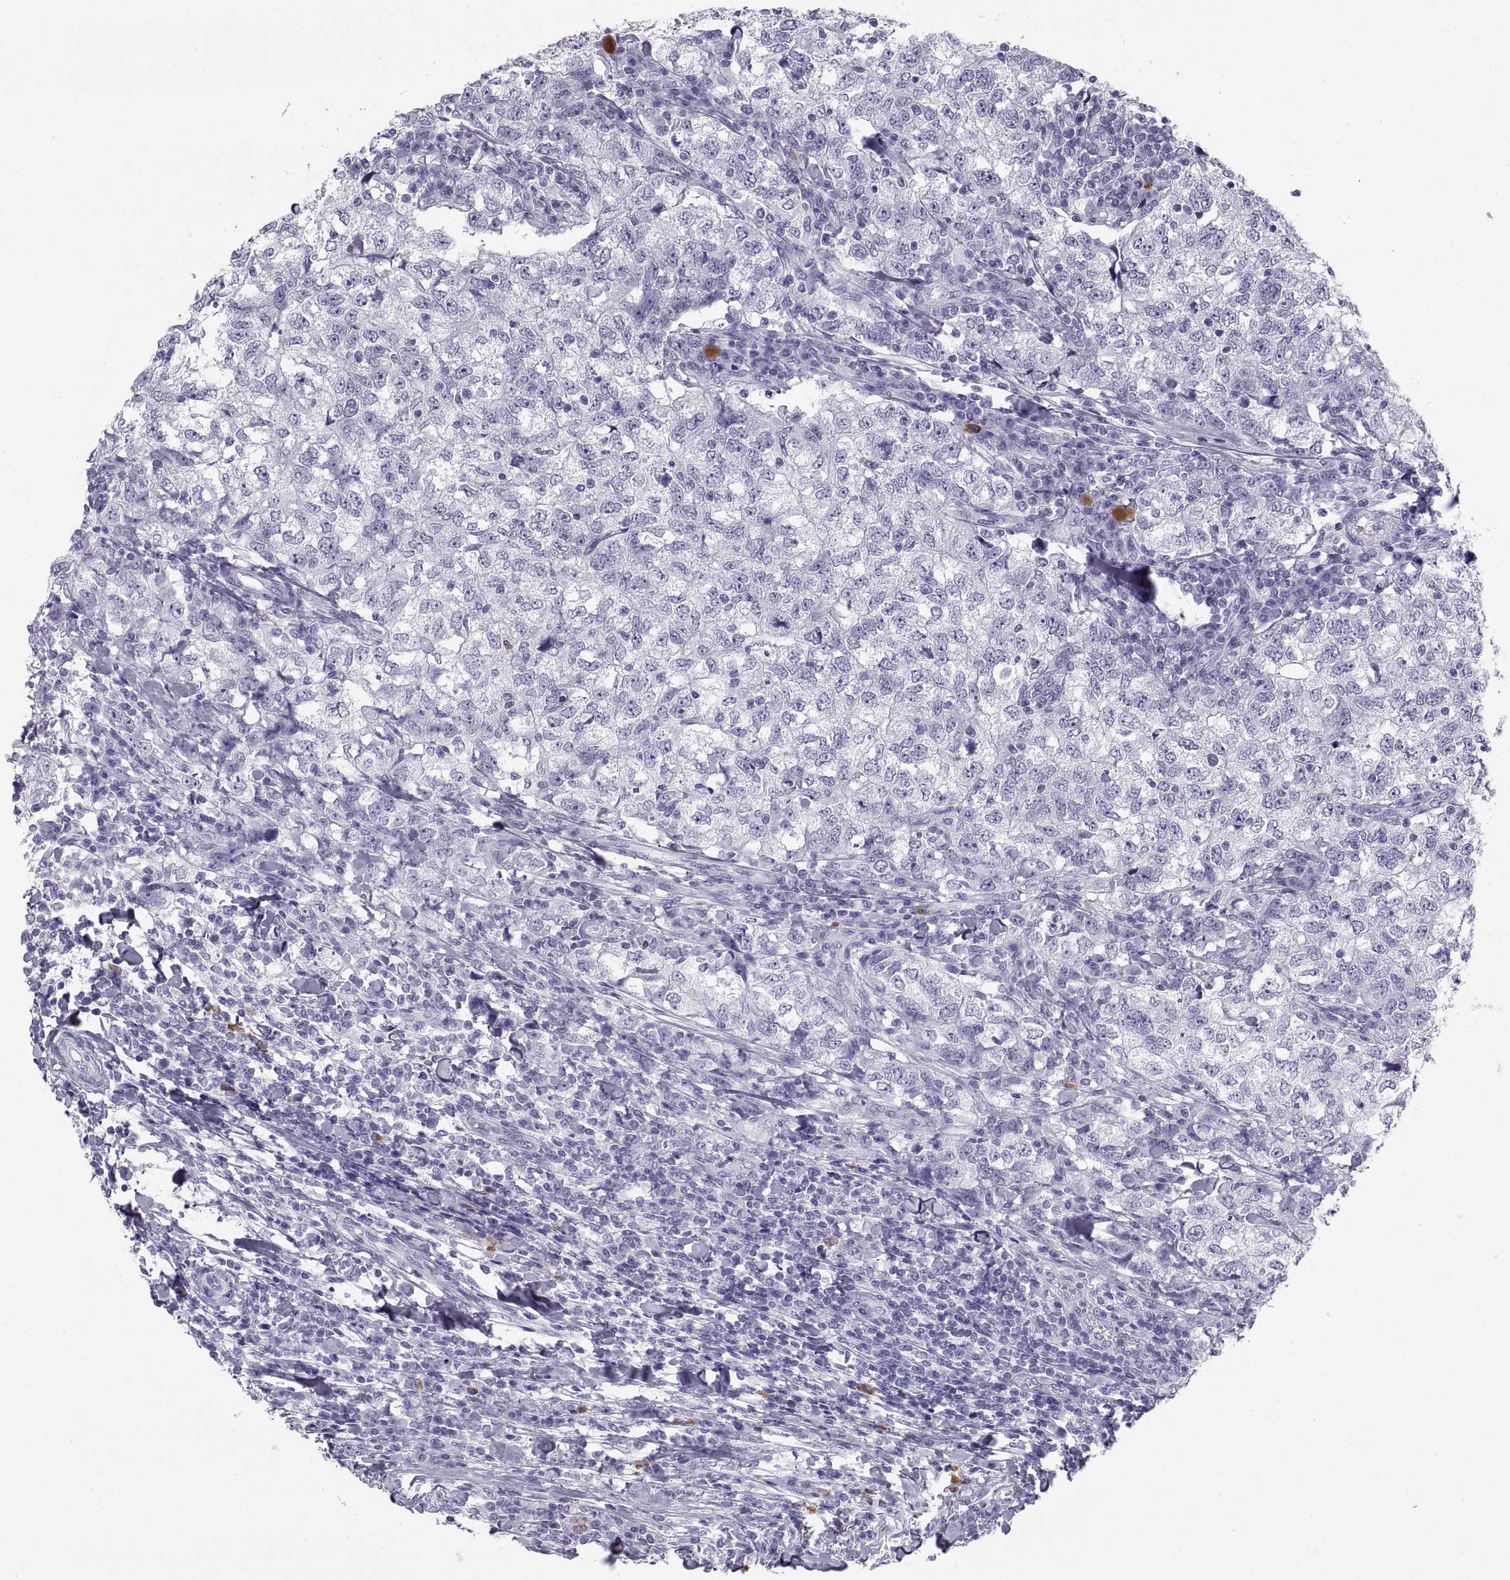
{"staining": {"intensity": "negative", "quantity": "none", "location": "none"}, "tissue": "breast cancer", "cell_type": "Tumor cells", "image_type": "cancer", "snomed": [{"axis": "morphology", "description": "Duct carcinoma"}, {"axis": "topography", "description": "Breast"}], "caption": "High power microscopy micrograph of an immunohistochemistry micrograph of breast cancer (invasive ductal carcinoma), revealing no significant staining in tumor cells. The staining is performed using DAB (3,3'-diaminobenzidine) brown chromogen with nuclei counter-stained in using hematoxylin.", "gene": "CT47A10", "patient": {"sex": "female", "age": 30}}